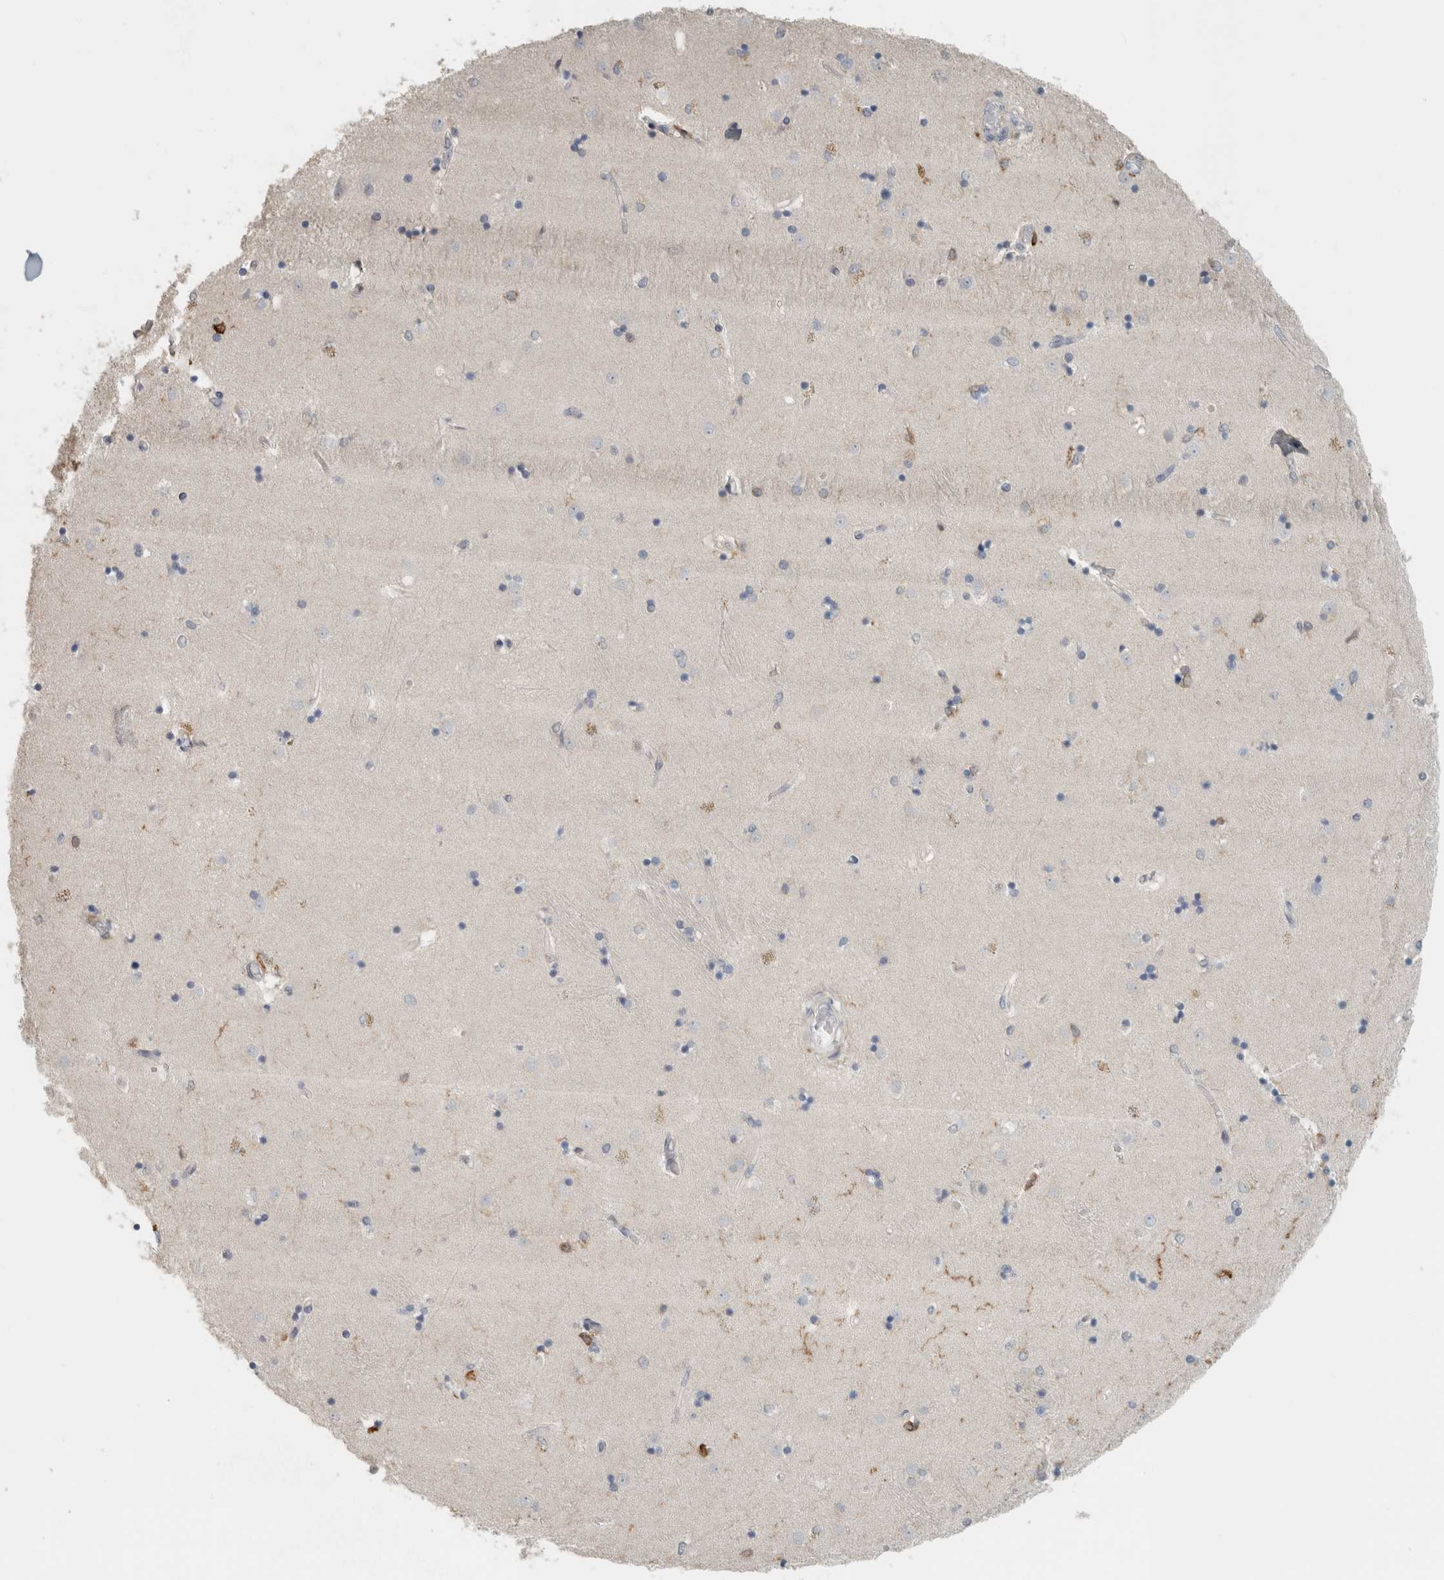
{"staining": {"intensity": "moderate", "quantity": "<25%", "location": "cytoplasmic/membranous"}, "tissue": "caudate", "cell_type": "Glial cells", "image_type": "normal", "snomed": [{"axis": "morphology", "description": "Normal tissue, NOS"}, {"axis": "topography", "description": "Lateral ventricle wall"}], "caption": "Normal caudate demonstrates moderate cytoplasmic/membranous positivity in approximately <25% of glial cells, visualized by immunohistochemistry. The protein of interest is shown in brown color, while the nuclei are stained blue.", "gene": "SCIN", "patient": {"sex": "male", "age": 45}}